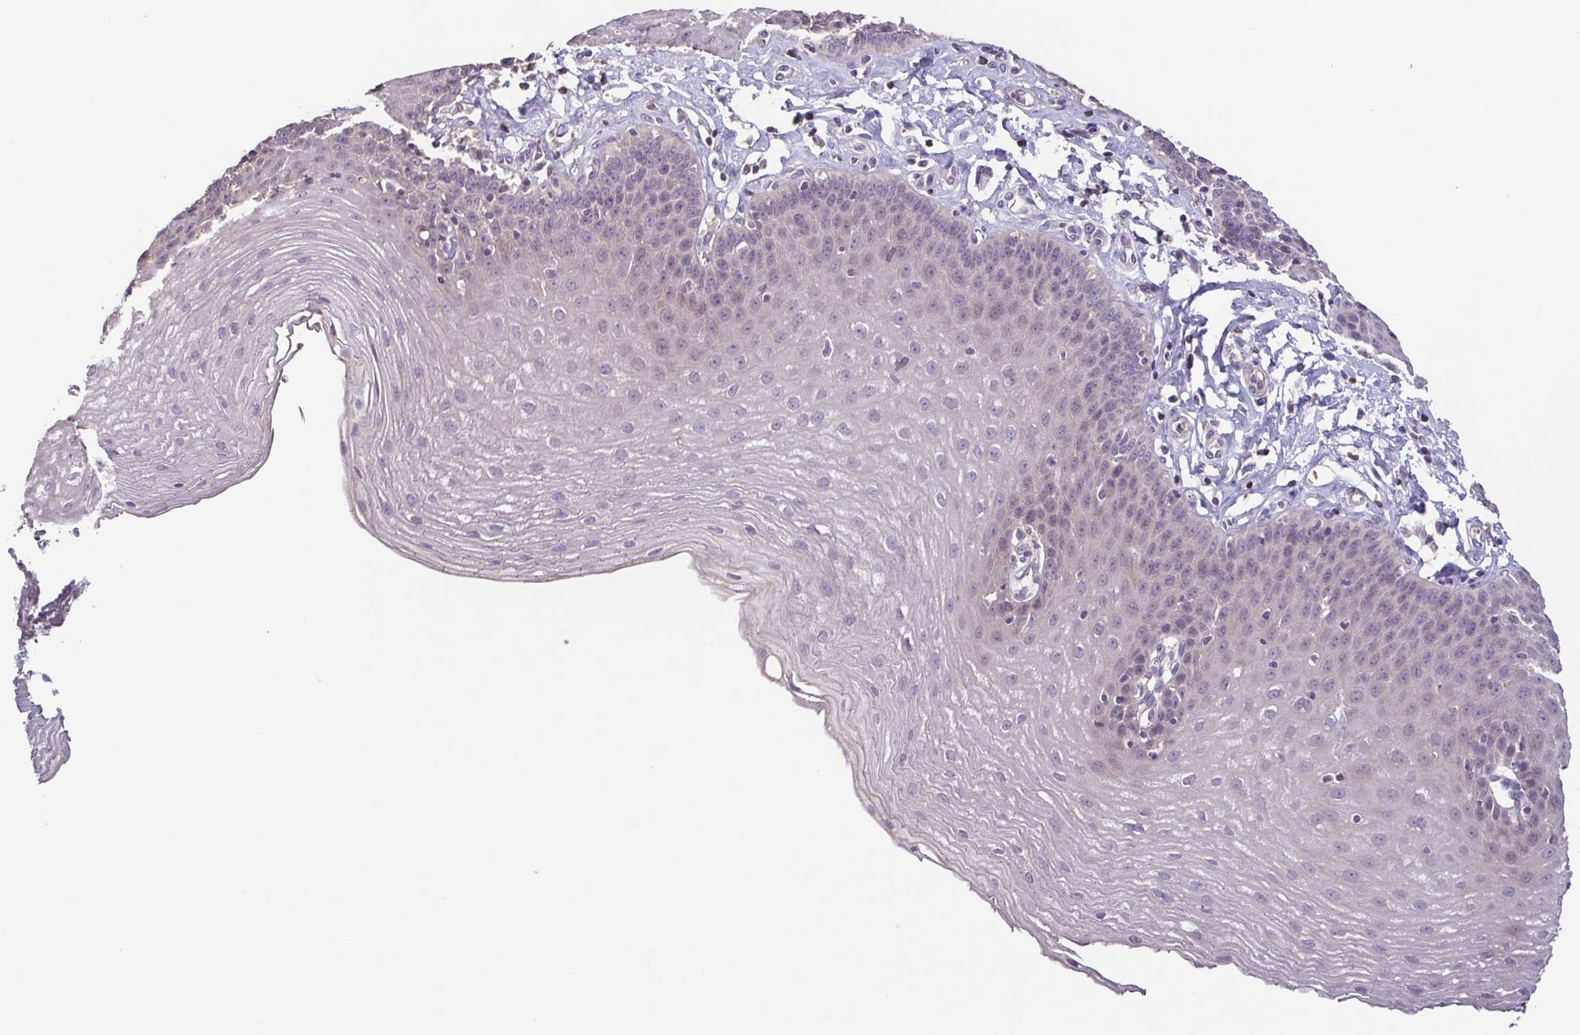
{"staining": {"intensity": "negative", "quantity": "none", "location": "none"}, "tissue": "esophagus", "cell_type": "Squamous epithelial cells", "image_type": "normal", "snomed": [{"axis": "morphology", "description": "Normal tissue, NOS"}, {"axis": "topography", "description": "Esophagus"}], "caption": "This histopathology image is of benign esophagus stained with immunohistochemistry (IHC) to label a protein in brown with the nuclei are counter-stained blue. There is no staining in squamous epithelial cells. (Brightfield microscopy of DAB immunohistochemistry (IHC) at high magnification).", "gene": "ACTRT2", "patient": {"sex": "female", "age": 81}}